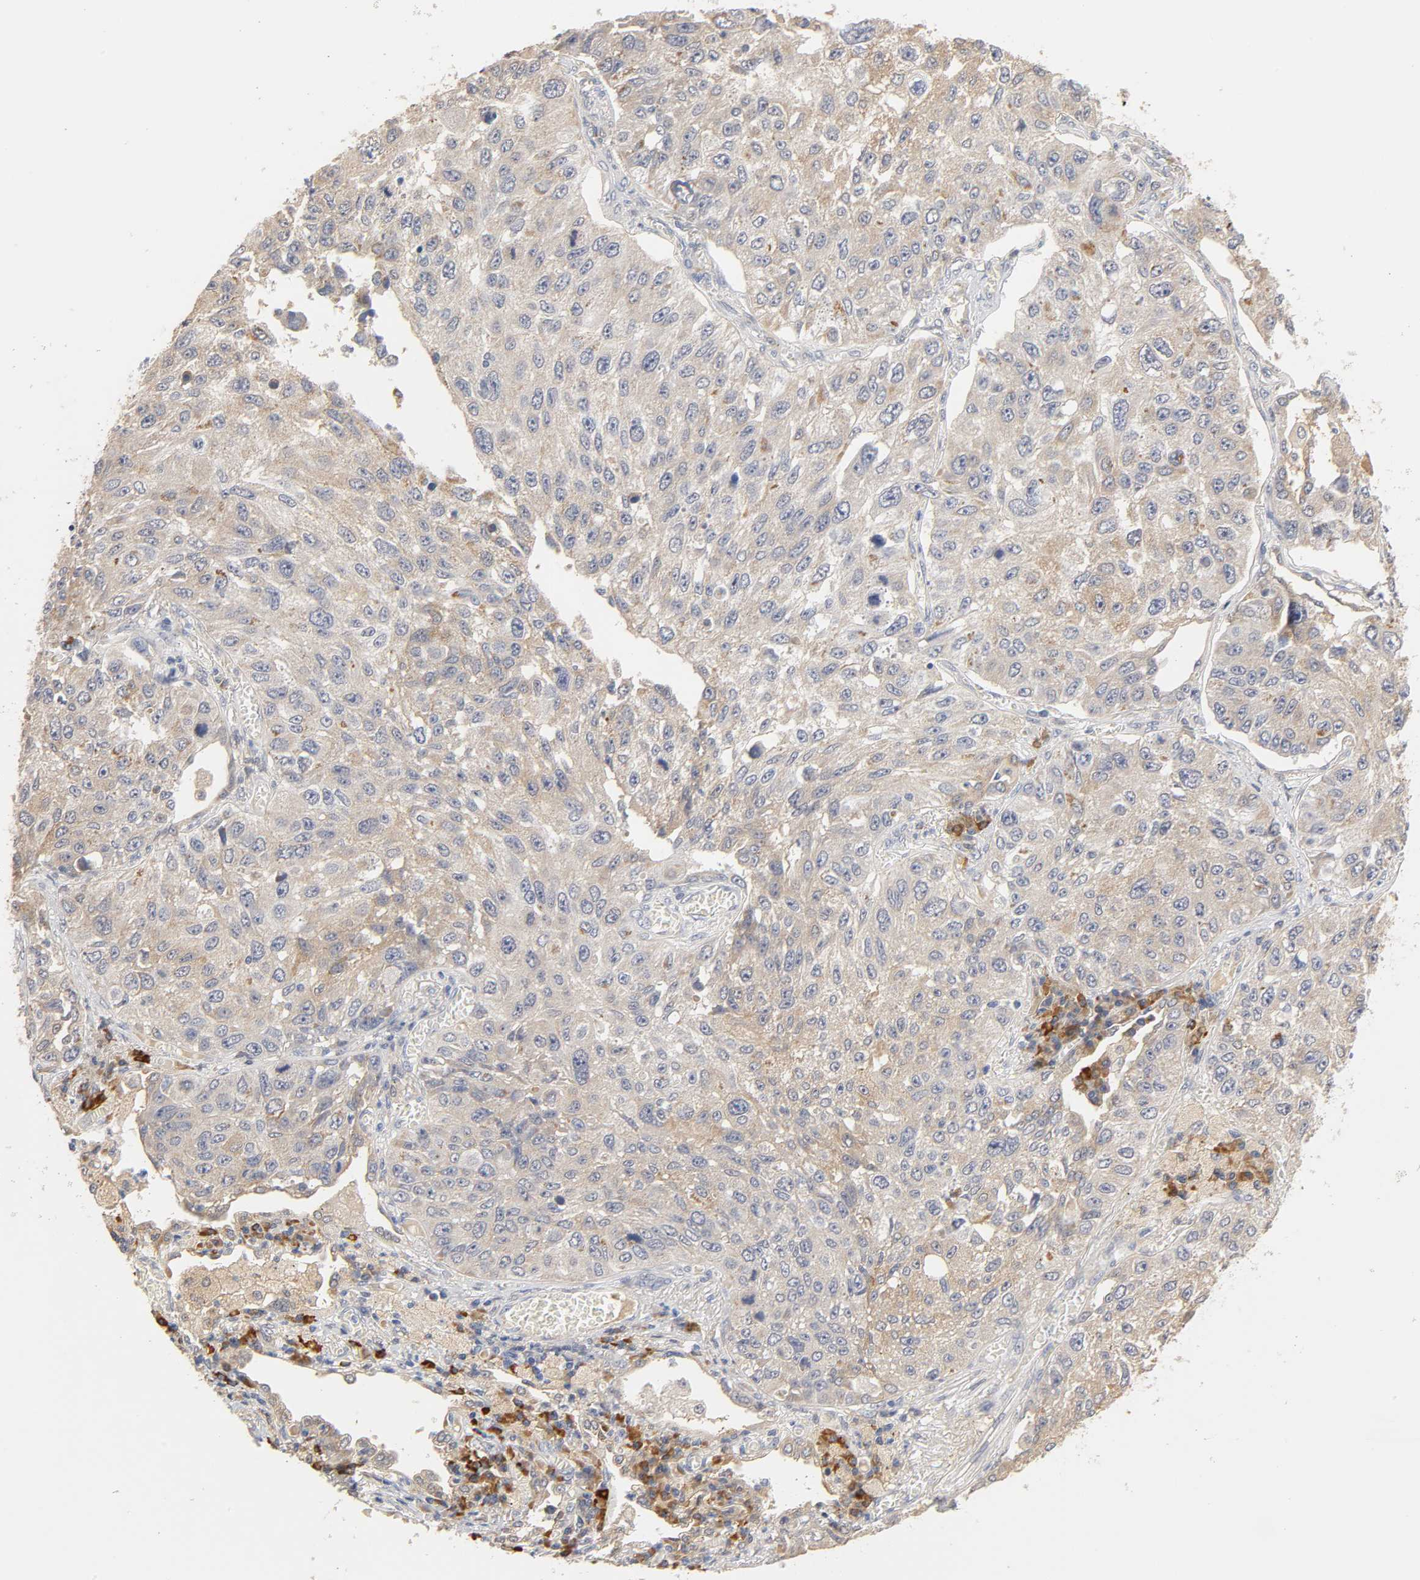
{"staining": {"intensity": "moderate", "quantity": ">75%", "location": "cytoplasmic/membranous"}, "tissue": "lung cancer", "cell_type": "Tumor cells", "image_type": "cancer", "snomed": [{"axis": "morphology", "description": "Squamous cell carcinoma, NOS"}, {"axis": "topography", "description": "Lung"}], "caption": "Lung squamous cell carcinoma stained with DAB immunohistochemistry displays medium levels of moderate cytoplasmic/membranous expression in approximately >75% of tumor cells.", "gene": "GSTZ1", "patient": {"sex": "male", "age": 71}}